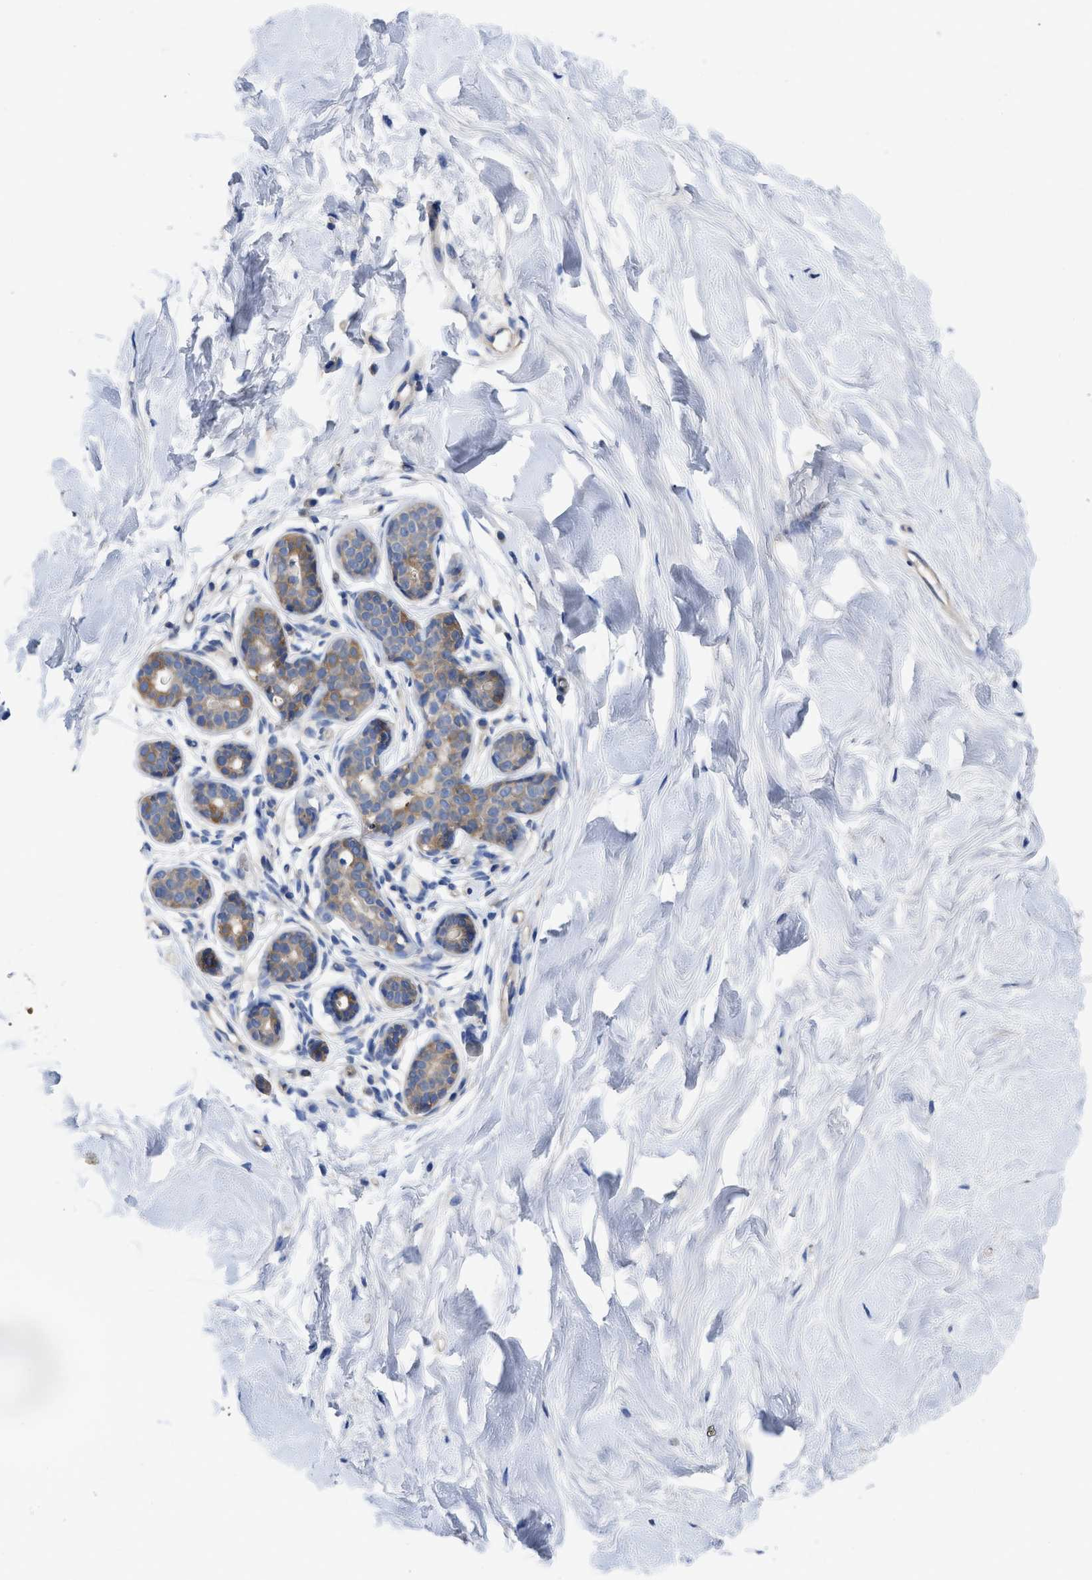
{"staining": {"intensity": "negative", "quantity": "none", "location": "none"}, "tissue": "breast", "cell_type": "Adipocytes", "image_type": "normal", "snomed": [{"axis": "morphology", "description": "Normal tissue, NOS"}, {"axis": "topography", "description": "Breast"}], "caption": "The micrograph demonstrates no staining of adipocytes in unremarkable breast.", "gene": "RAP1GDS1", "patient": {"sex": "female", "age": 22}}